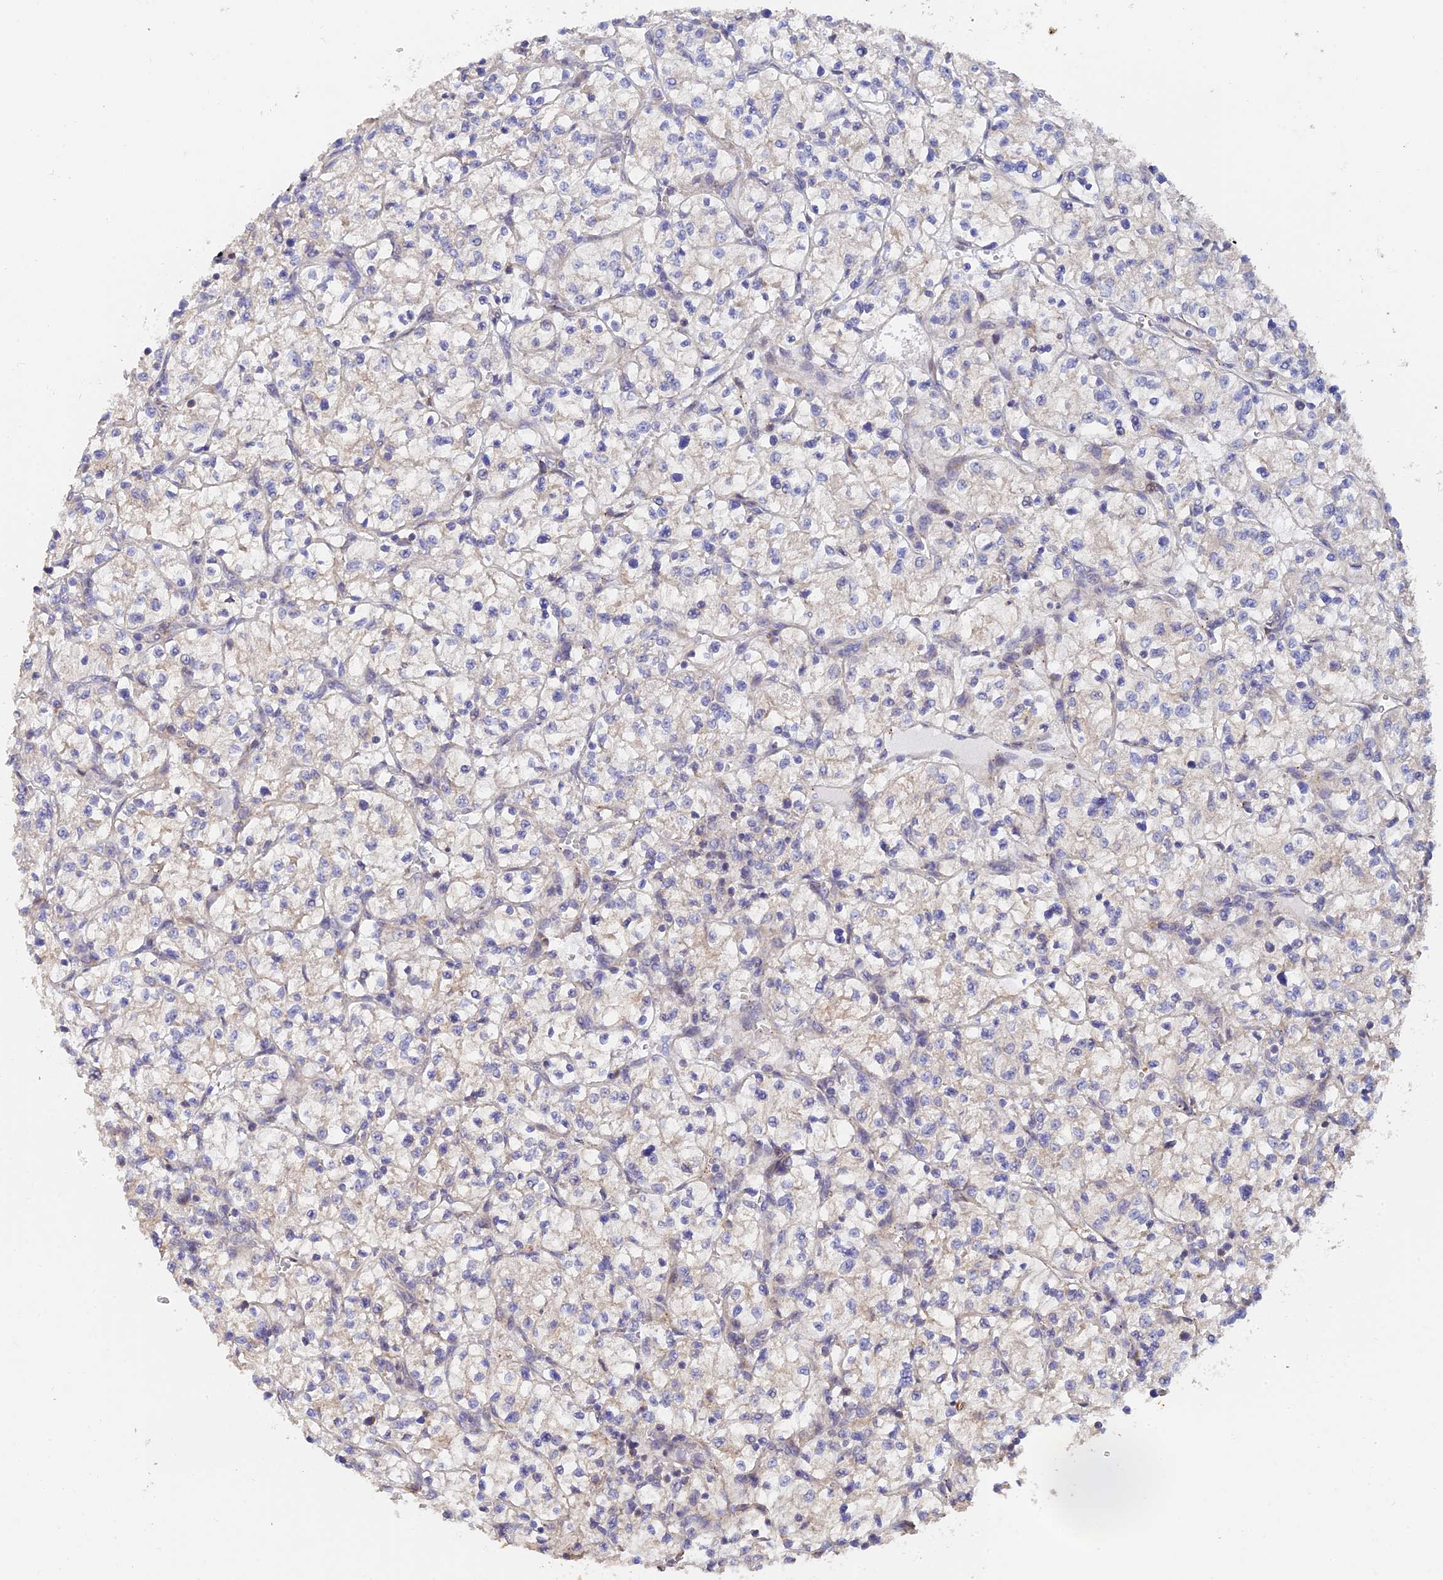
{"staining": {"intensity": "negative", "quantity": "none", "location": "none"}, "tissue": "renal cancer", "cell_type": "Tumor cells", "image_type": "cancer", "snomed": [{"axis": "morphology", "description": "Adenocarcinoma, NOS"}, {"axis": "topography", "description": "Kidney"}], "caption": "The micrograph exhibits no significant expression in tumor cells of renal cancer.", "gene": "WBP11", "patient": {"sex": "female", "age": 64}}